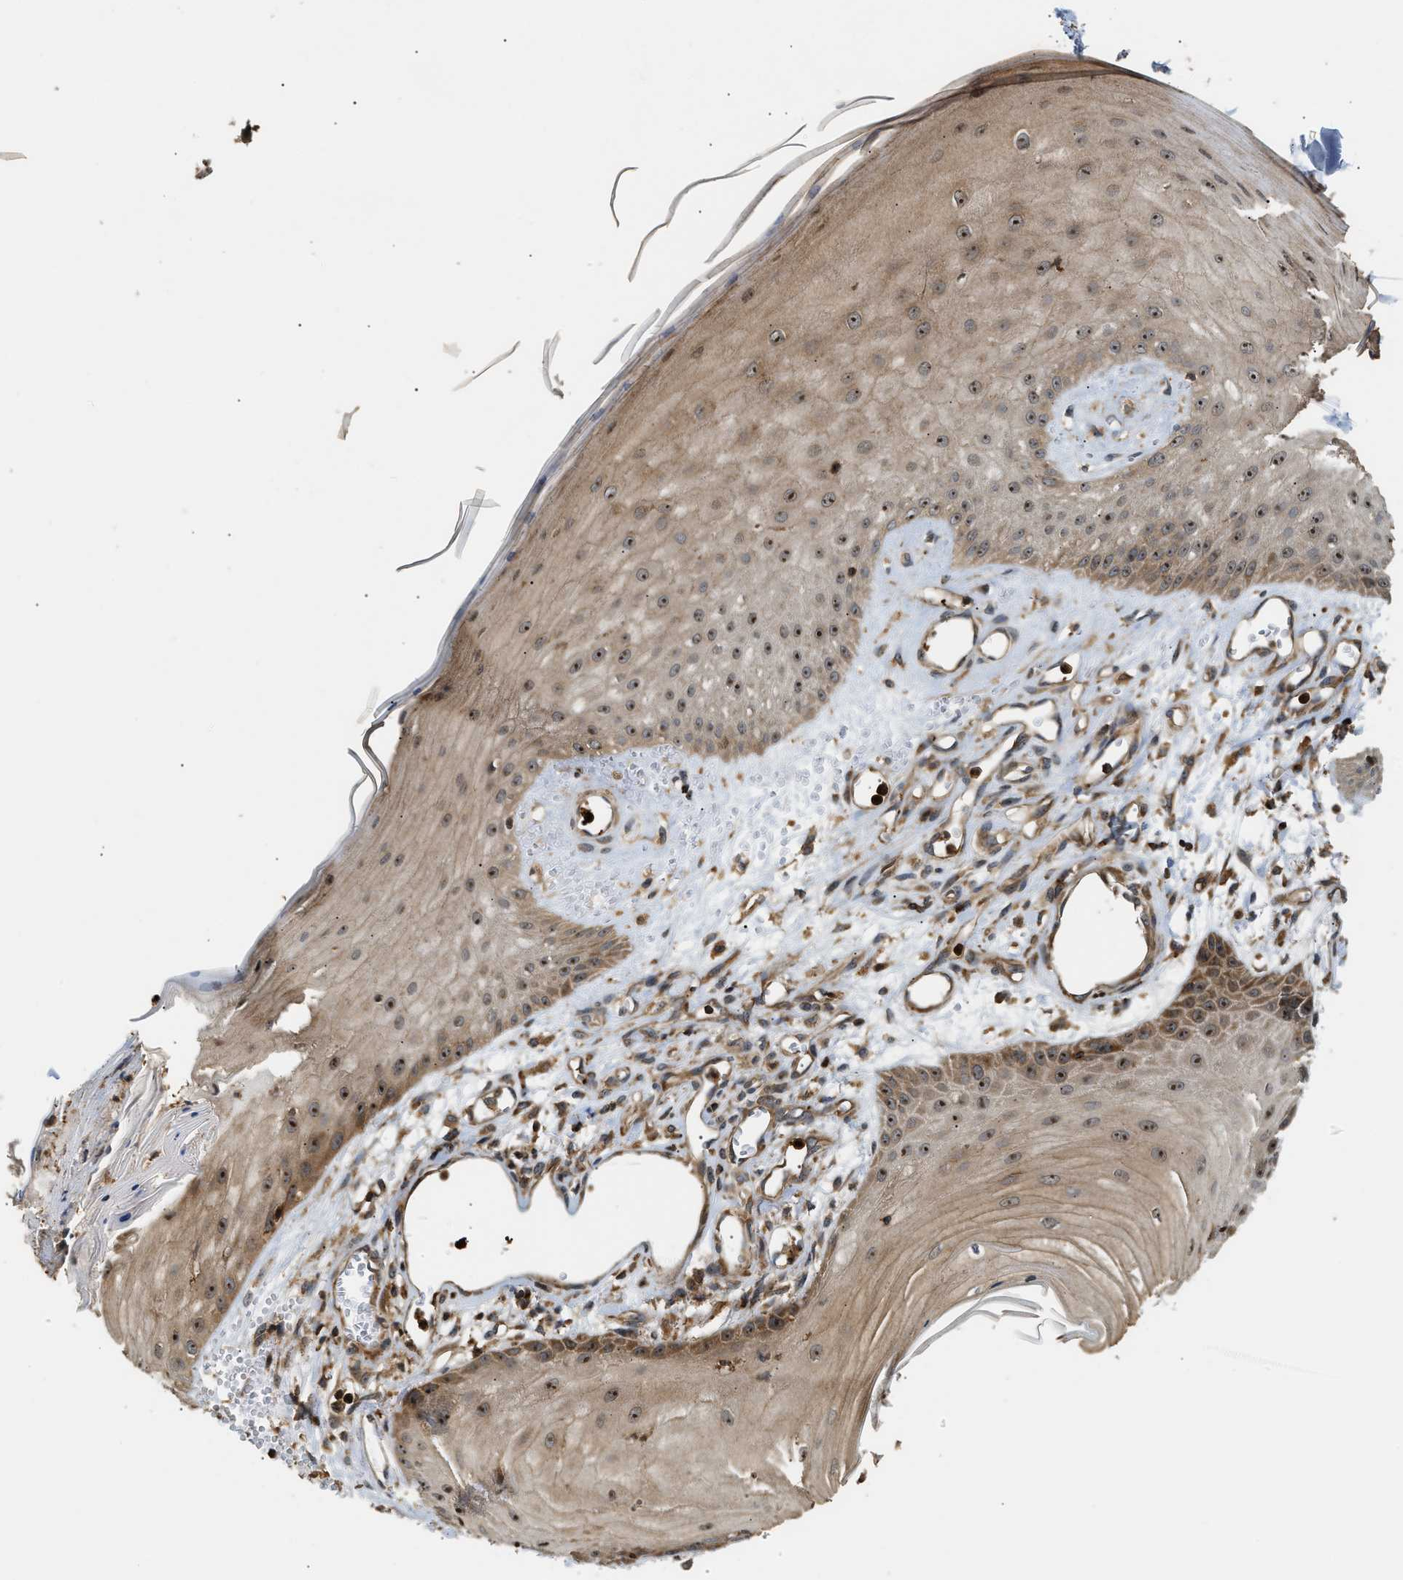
{"staining": {"intensity": "moderate", "quantity": ">75%", "location": "cytoplasmic/membranous"}, "tissue": "skin cancer", "cell_type": "Tumor cells", "image_type": "cancer", "snomed": [{"axis": "morphology", "description": "Squamous cell carcinoma, NOS"}, {"axis": "topography", "description": "Skin"}], "caption": "Immunohistochemical staining of human skin squamous cell carcinoma reveals moderate cytoplasmic/membranous protein expression in approximately >75% of tumor cells.", "gene": "SNX5", "patient": {"sex": "male", "age": 74}}